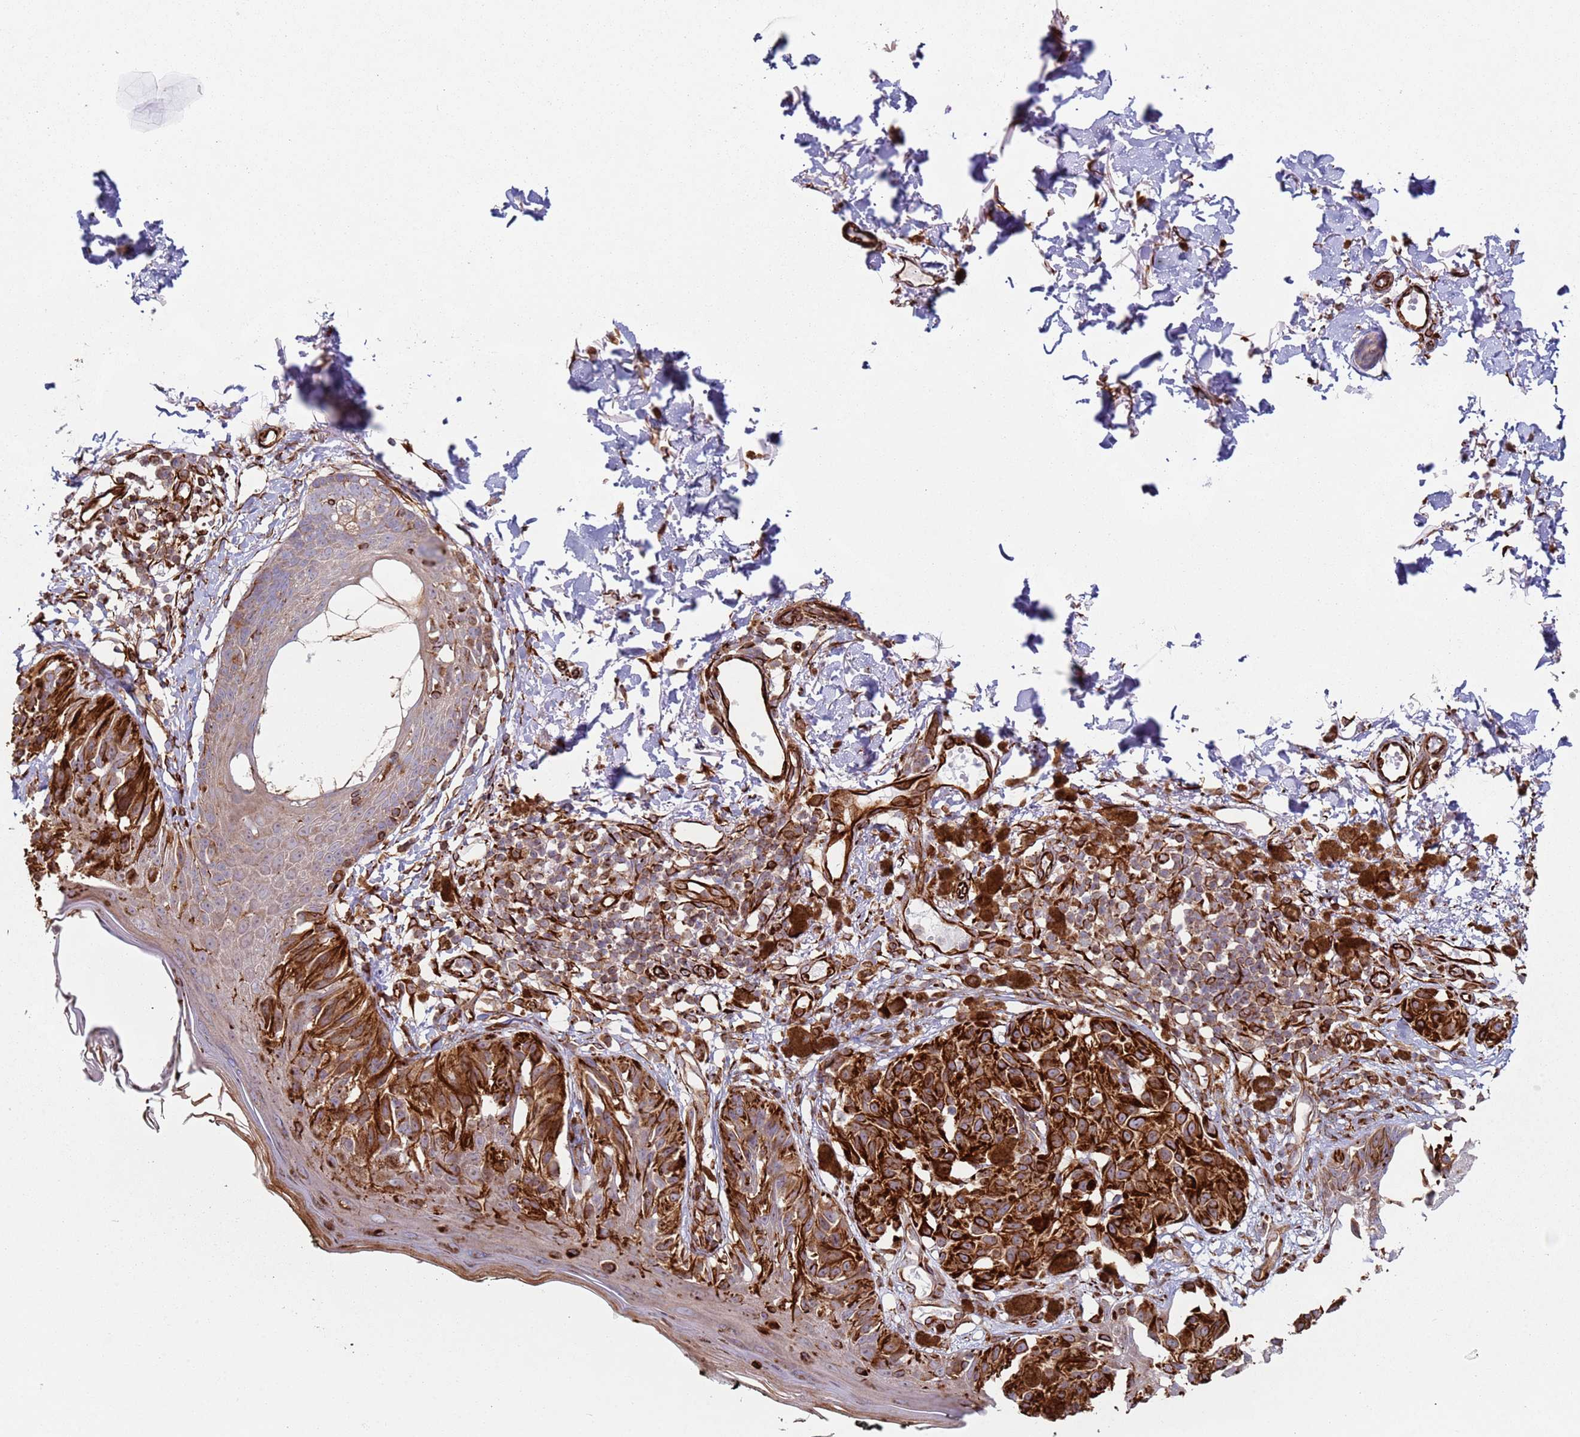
{"staining": {"intensity": "strong", "quantity": ">75%", "location": "cytoplasmic/membranous"}, "tissue": "melanoma", "cell_type": "Tumor cells", "image_type": "cancer", "snomed": [{"axis": "morphology", "description": "Malignant melanoma, NOS"}, {"axis": "topography", "description": "Skin"}], "caption": "Strong cytoplasmic/membranous protein staining is seen in about >75% of tumor cells in melanoma.", "gene": "SNAPIN", "patient": {"sex": "male", "age": 73}}